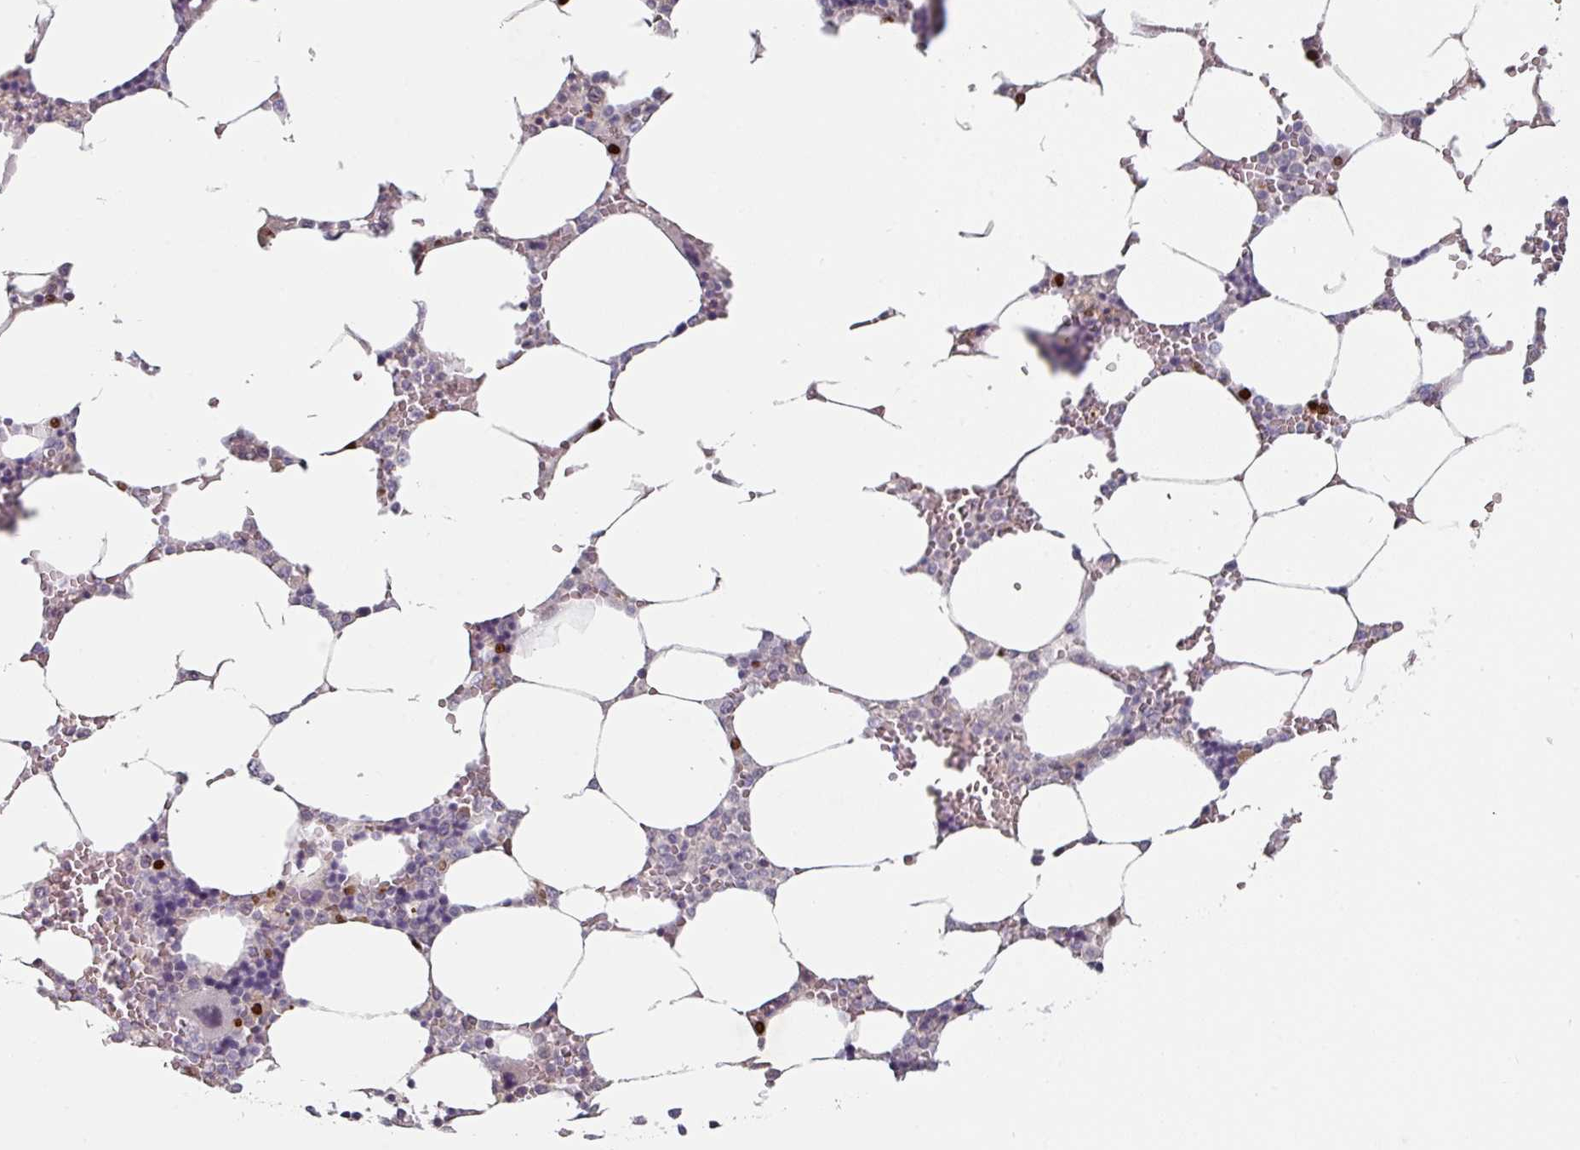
{"staining": {"intensity": "moderate", "quantity": "<25%", "location": "nuclear"}, "tissue": "bone marrow", "cell_type": "Hematopoietic cells", "image_type": "normal", "snomed": [{"axis": "morphology", "description": "Normal tissue, NOS"}, {"axis": "topography", "description": "Bone marrow"}], "caption": "Immunohistochemistry (IHC) staining of benign bone marrow, which displays low levels of moderate nuclear positivity in about <25% of hematopoietic cells indicating moderate nuclear protein positivity. The staining was performed using DAB (brown) for protein detection and nuclei were counterstained in hematoxylin (blue).", "gene": "ZBTB6", "patient": {"sex": "male", "age": 64}}